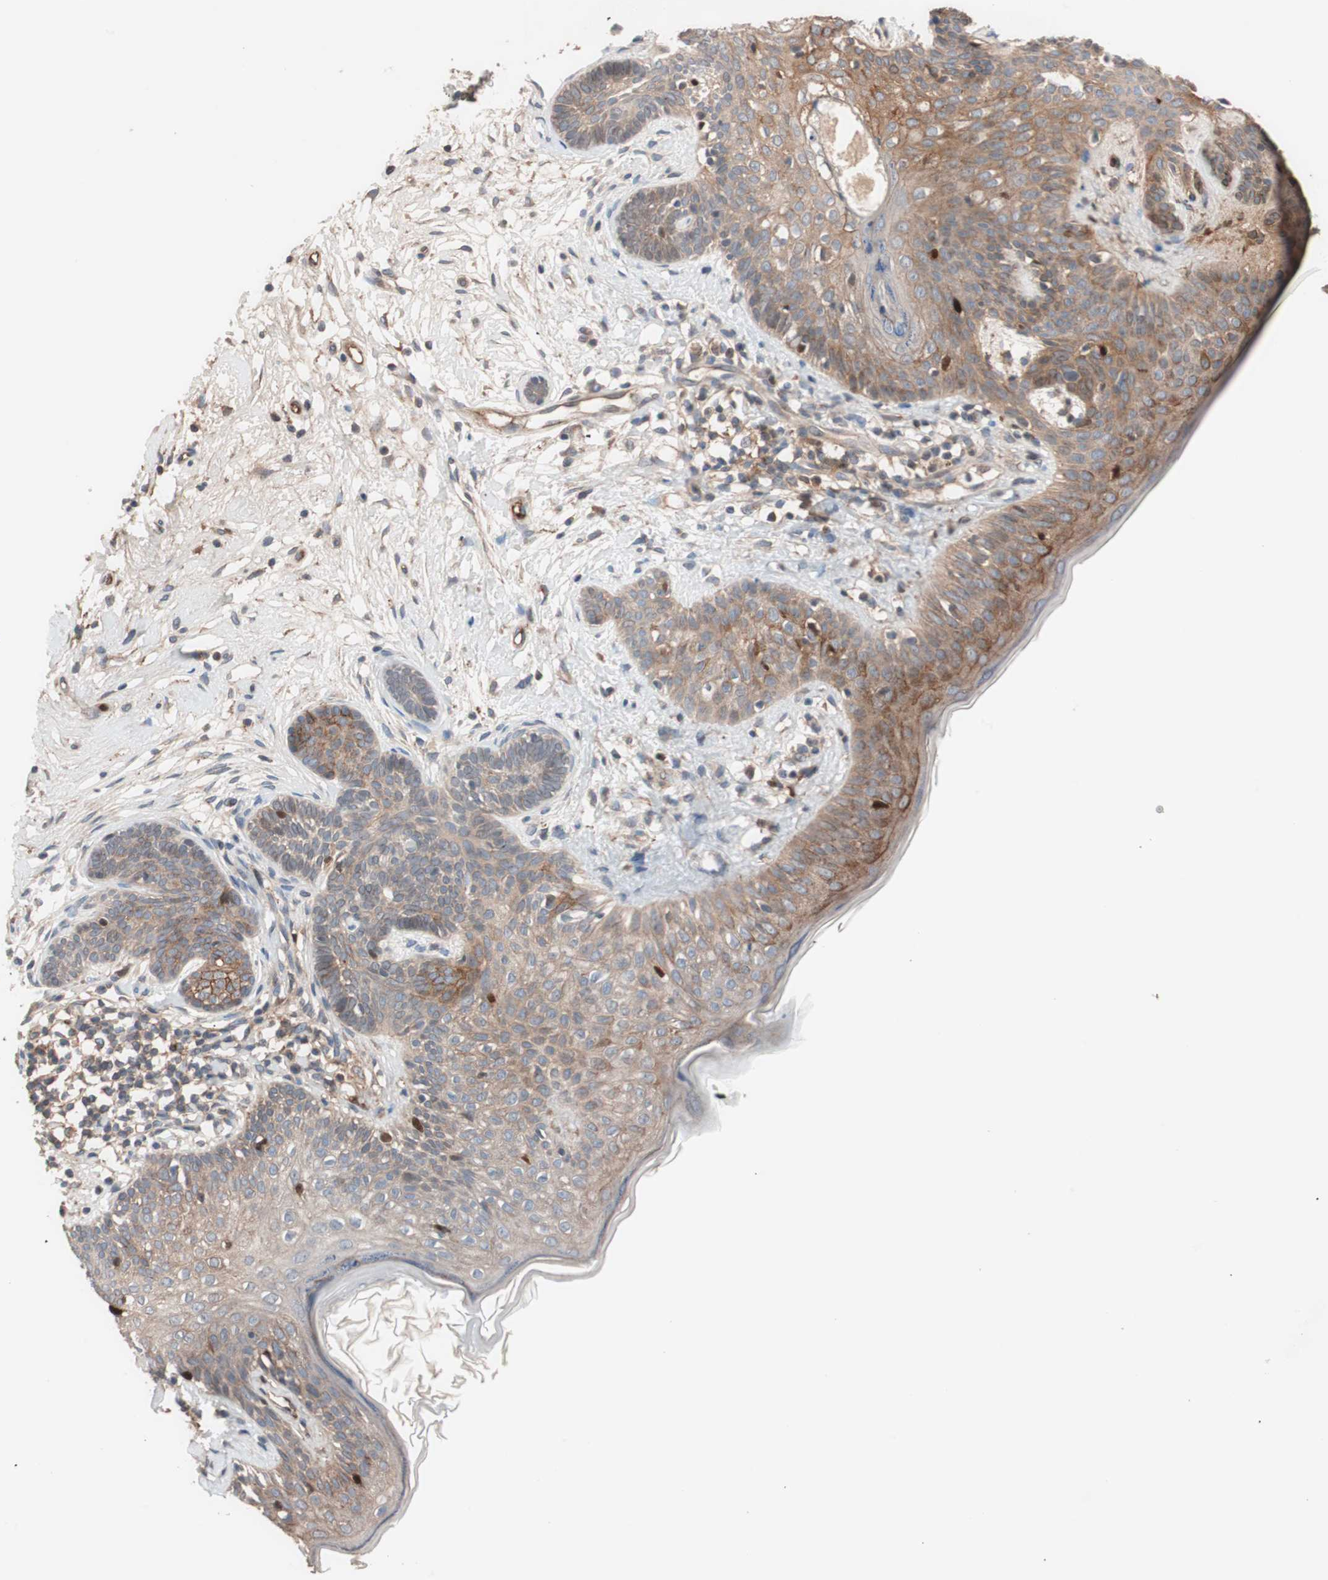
{"staining": {"intensity": "moderate", "quantity": ">75%", "location": "cytoplasmic/membranous"}, "tissue": "skin cancer", "cell_type": "Tumor cells", "image_type": "cancer", "snomed": [{"axis": "morphology", "description": "Developmental malformation"}, {"axis": "morphology", "description": "Basal cell carcinoma"}, {"axis": "topography", "description": "Skin"}], "caption": "Human skin cancer (basal cell carcinoma) stained for a protein (brown) displays moderate cytoplasmic/membranous positive expression in approximately >75% of tumor cells.", "gene": "SDC4", "patient": {"sex": "female", "age": 62}}